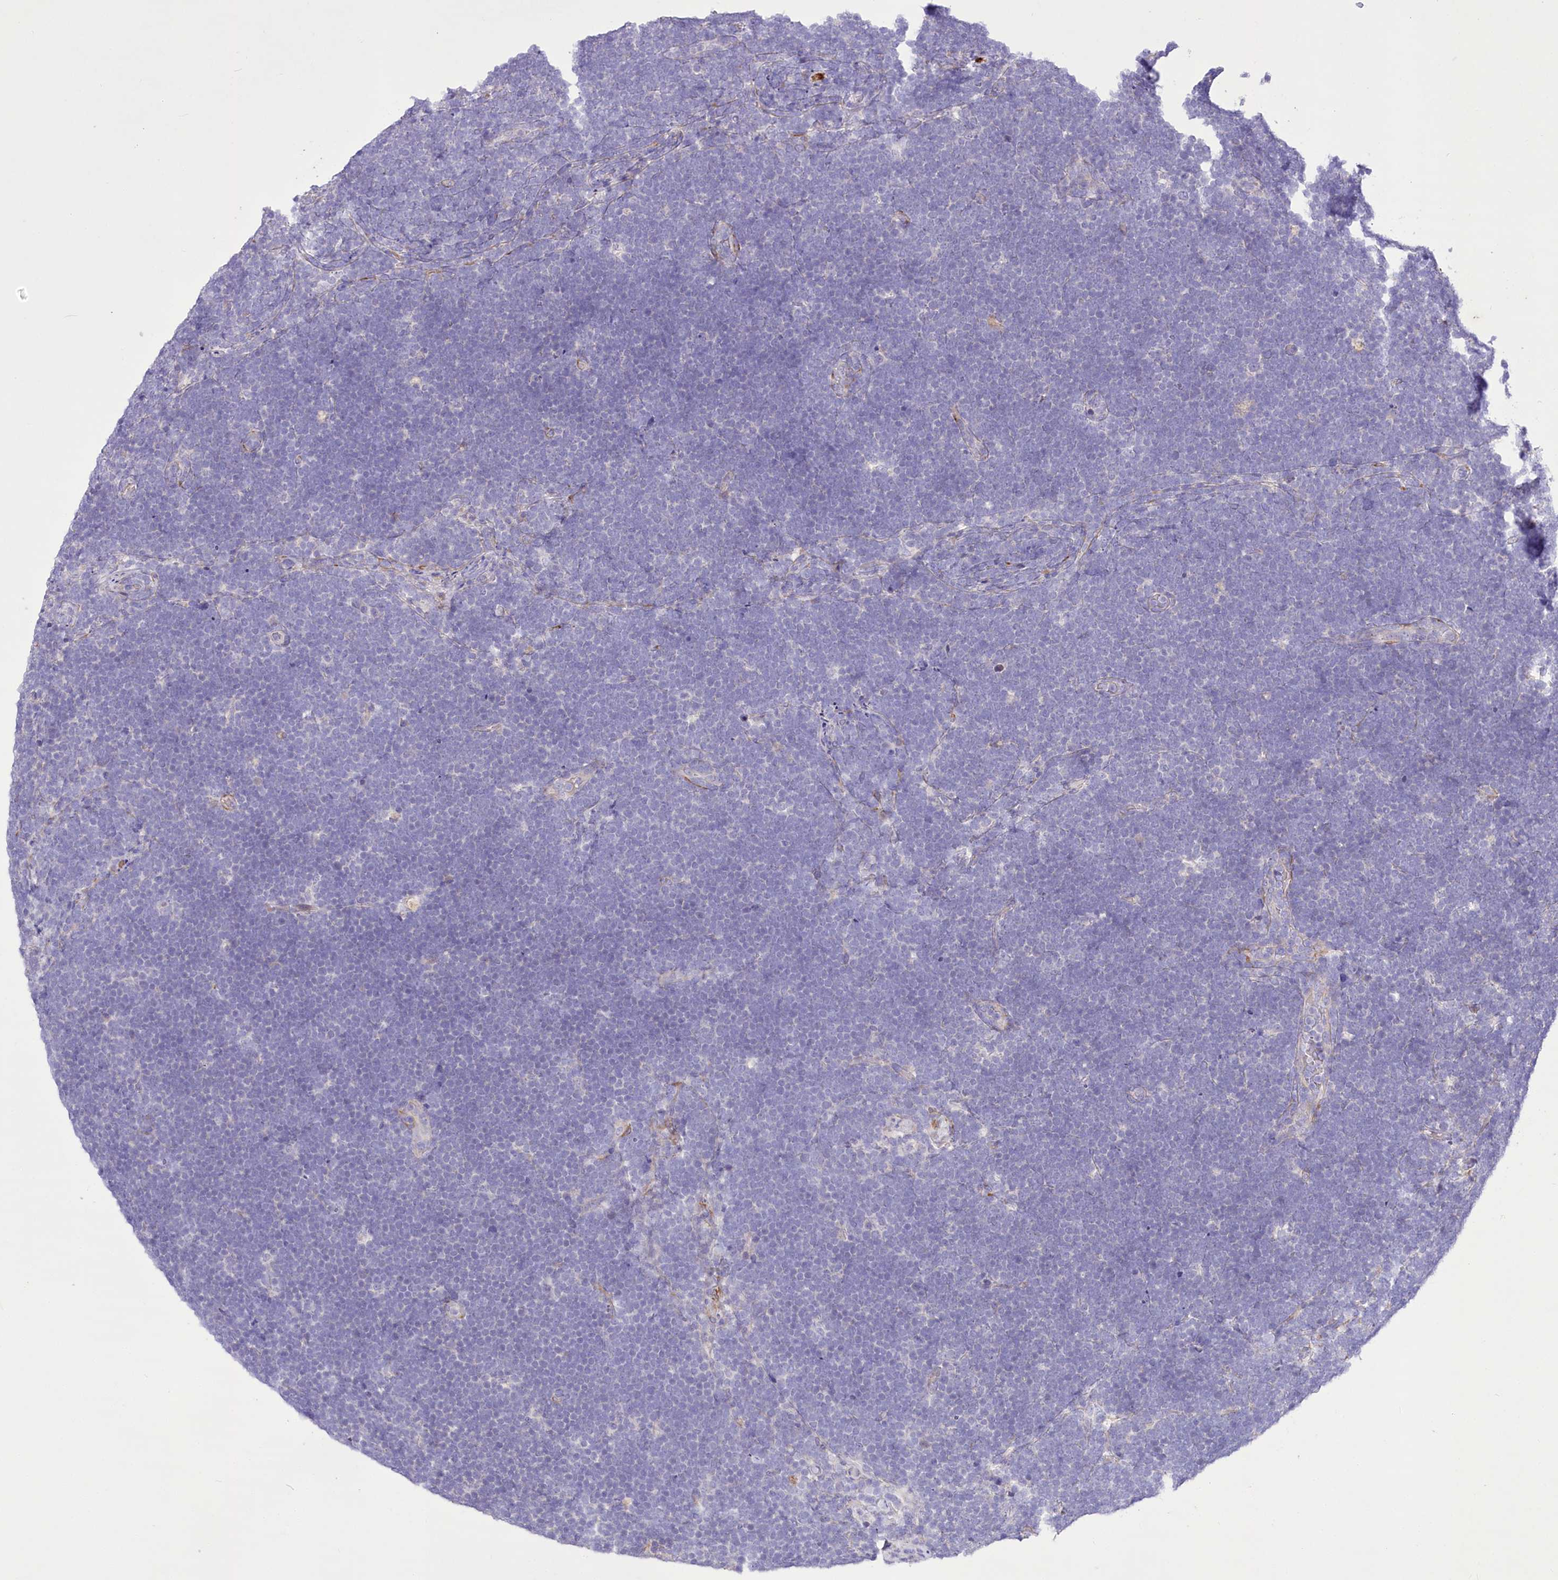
{"staining": {"intensity": "negative", "quantity": "none", "location": "none"}, "tissue": "lymphoma", "cell_type": "Tumor cells", "image_type": "cancer", "snomed": [{"axis": "morphology", "description": "Malignant lymphoma, non-Hodgkin's type, High grade"}, {"axis": "topography", "description": "Lymph node"}], "caption": "This is an IHC micrograph of malignant lymphoma, non-Hodgkin's type (high-grade). There is no staining in tumor cells.", "gene": "ANGPTL3", "patient": {"sex": "male", "age": 13}}